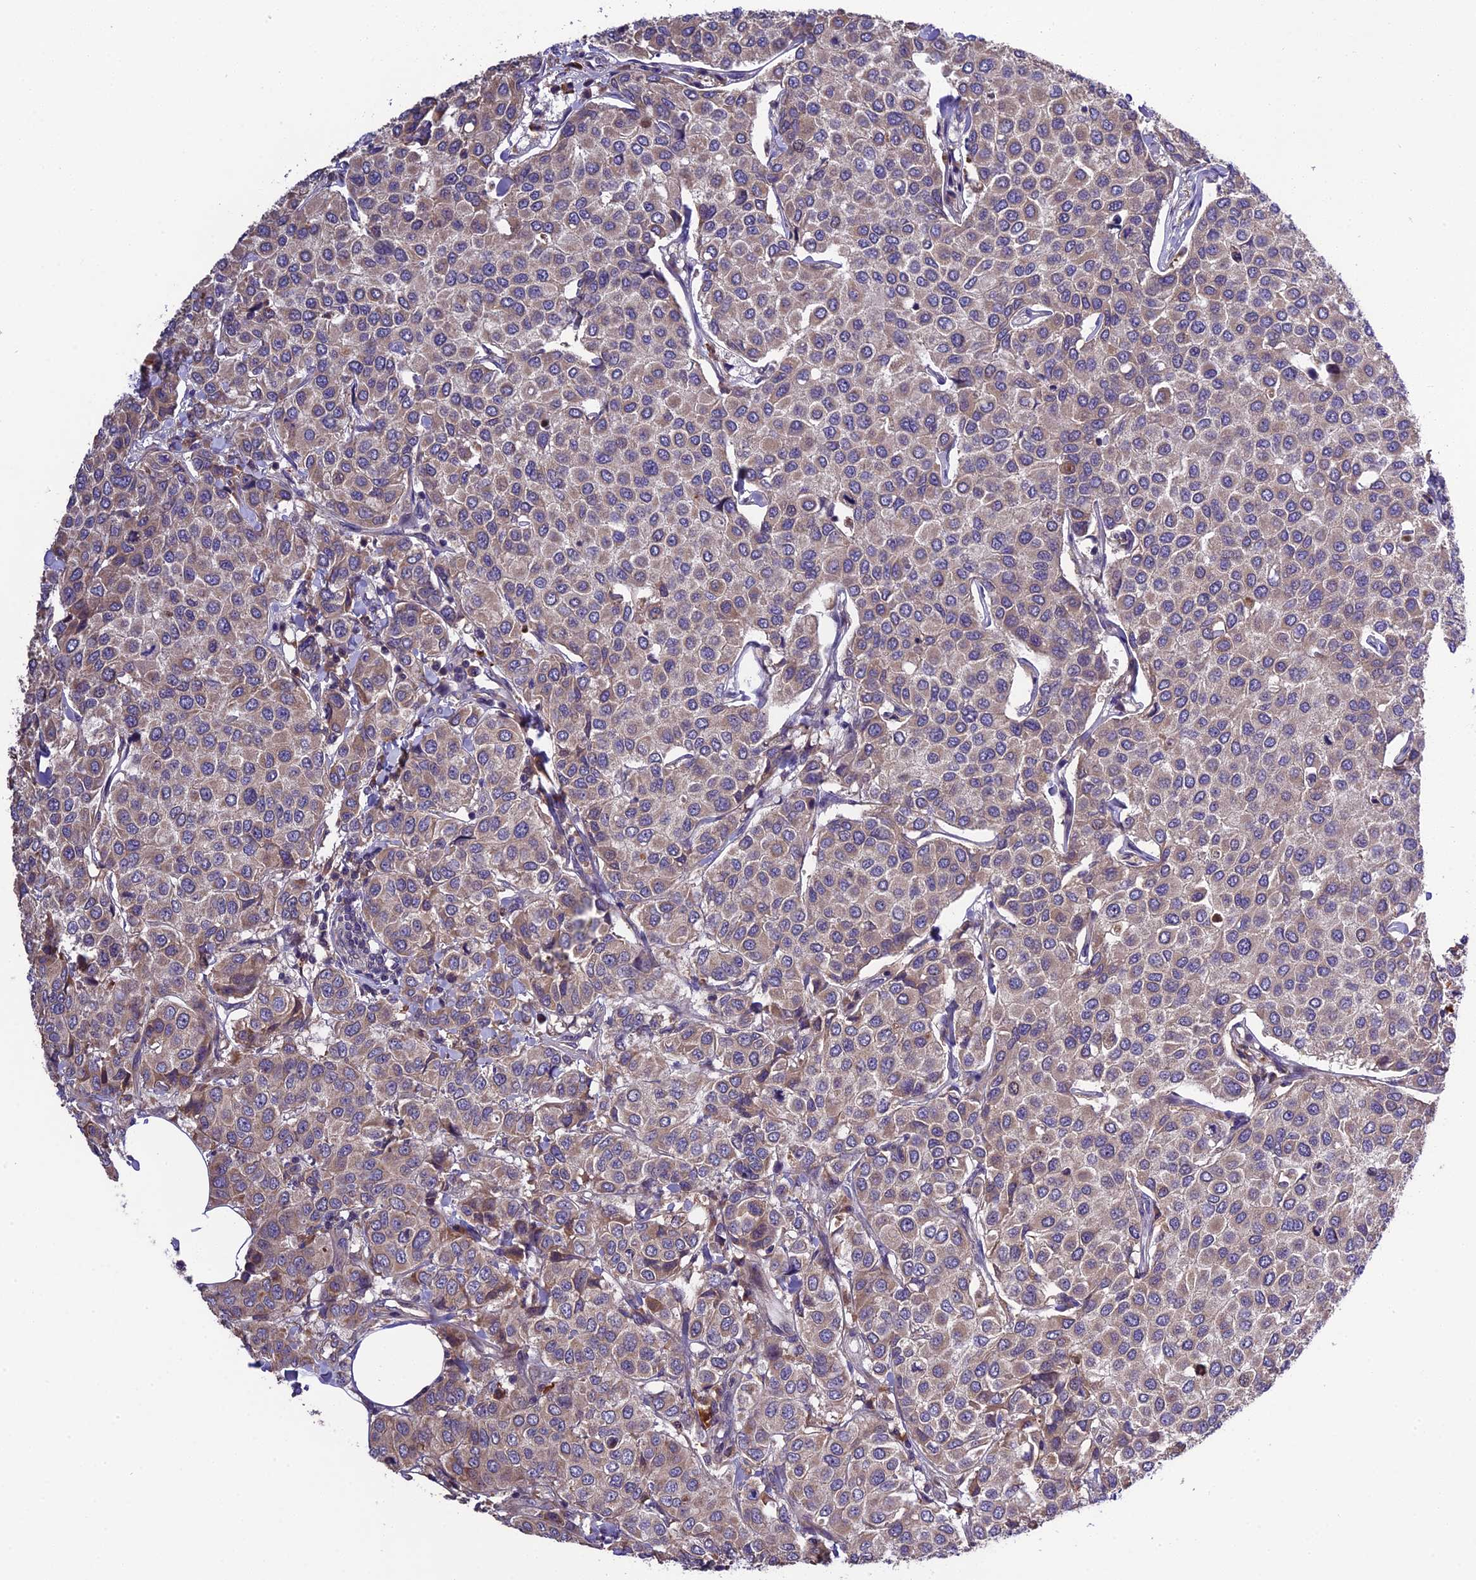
{"staining": {"intensity": "weak", "quantity": "25%-75%", "location": "cytoplasmic/membranous"}, "tissue": "breast cancer", "cell_type": "Tumor cells", "image_type": "cancer", "snomed": [{"axis": "morphology", "description": "Duct carcinoma"}, {"axis": "topography", "description": "Breast"}], "caption": "Immunohistochemistry (IHC) (DAB) staining of human breast cancer (invasive ductal carcinoma) exhibits weak cytoplasmic/membranous protein expression in approximately 25%-75% of tumor cells. (DAB = brown stain, brightfield microscopy at high magnification).", "gene": "ABCC10", "patient": {"sex": "female", "age": 55}}